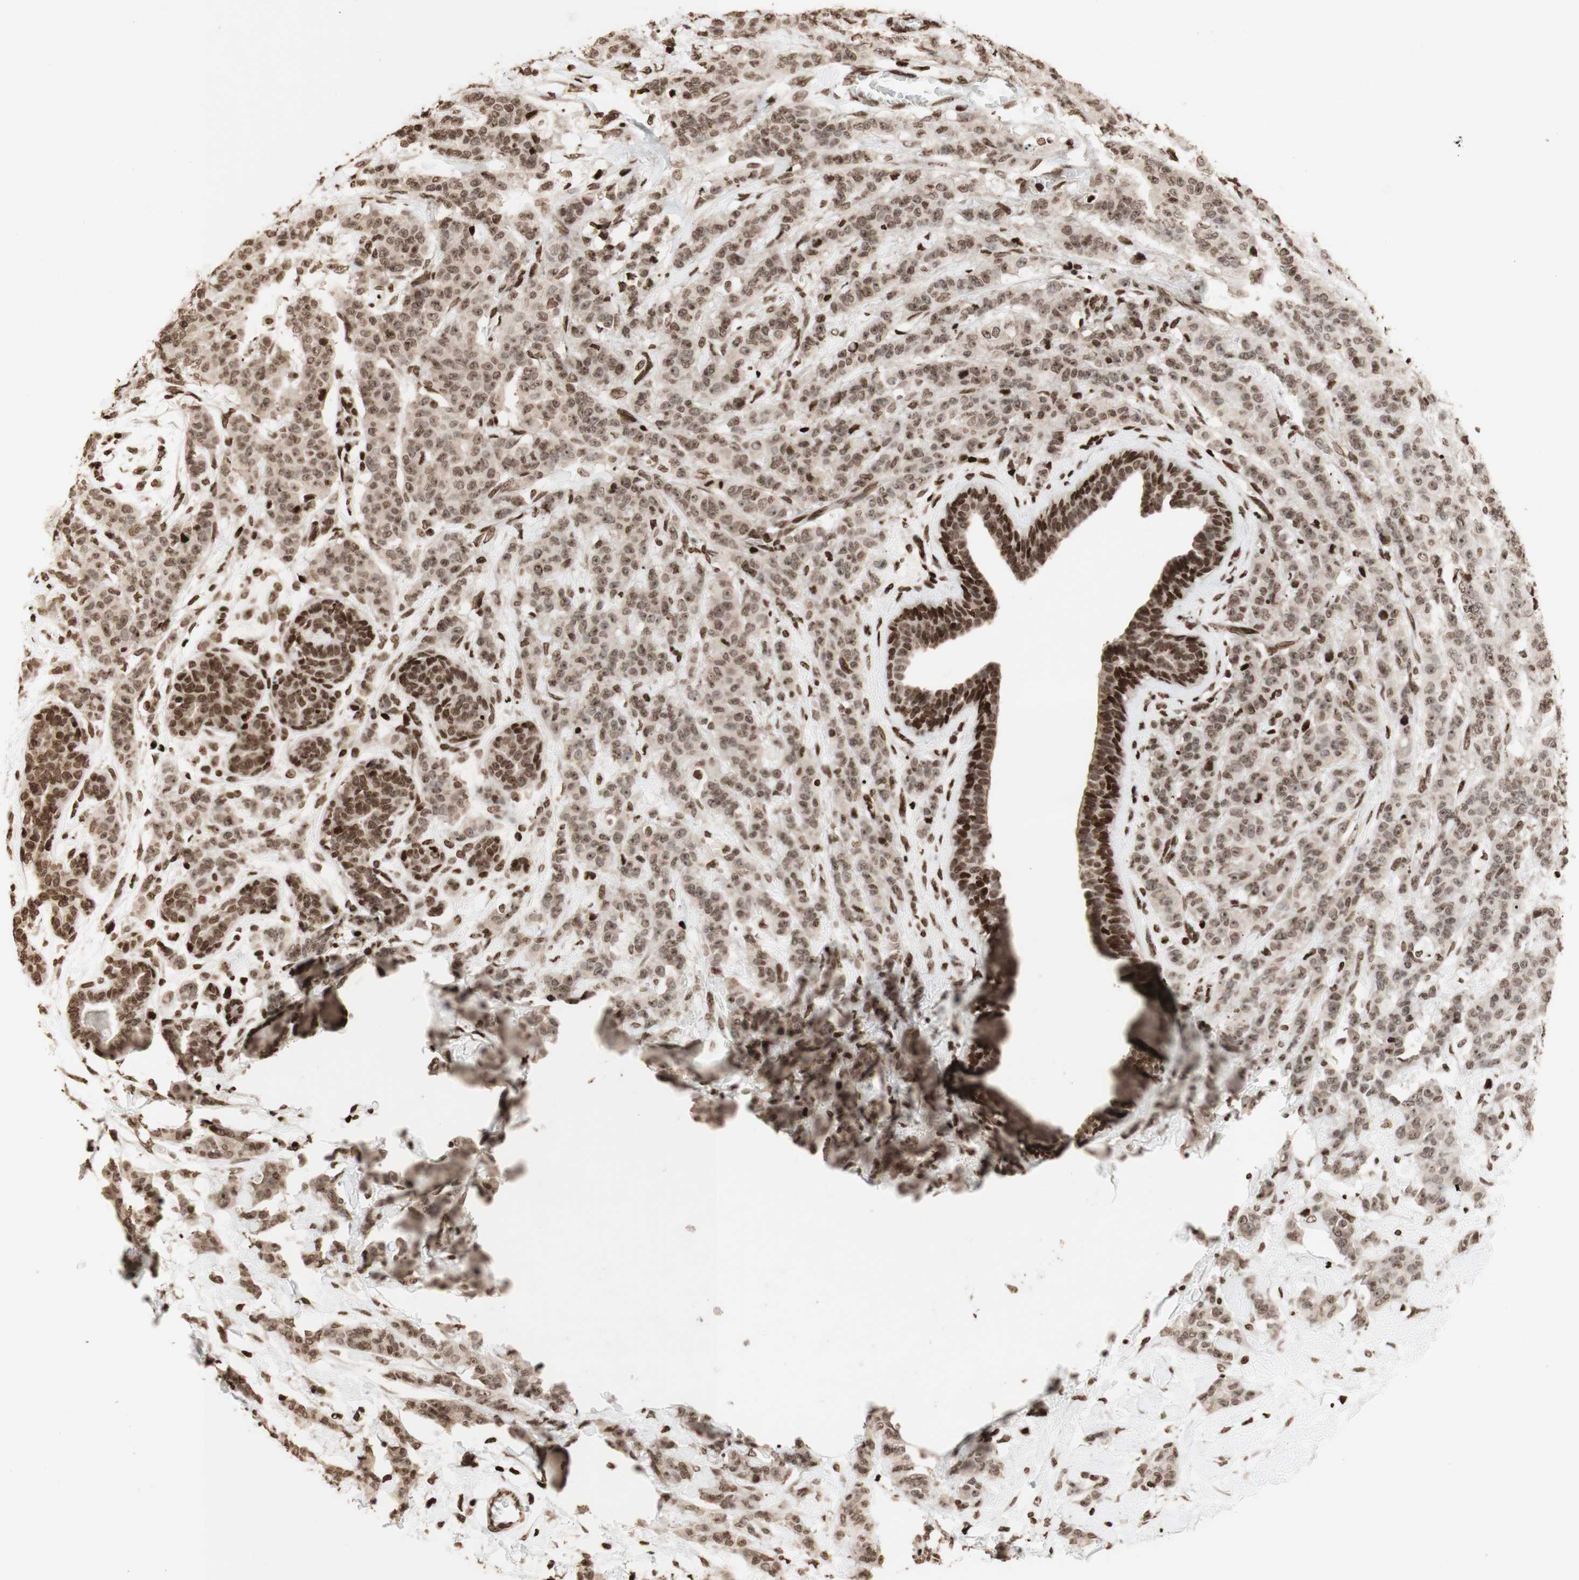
{"staining": {"intensity": "moderate", "quantity": ">75%", "location": "nuclear"}, "tissue": "breast cancer", "cell_type": "Tumor cells", "image_type": "cancer", "snomed": [{"axis": "morphology", "description": "Normal tissue, NOS"}, {"axis": "morphology", "description": "Duct carcinoma"}, {"axis": "topography", "description": "Breast"}], "caption": "Immunohistochemistry (IHC) staining of infiltrating ductal carcinoma (breast), which shows medium levels of moderate nuclear expression in approximately >75% of tumor cells indicating moderate nuclear protein positivity. The staining was performed using DAB (3,3'-diaminobenzidine) (brown) for protein detection and nuclei were counterstained in hematoxylin (blue).", "gene": "NCAPD2", "patient": {"sex": "female", "age": 40}}